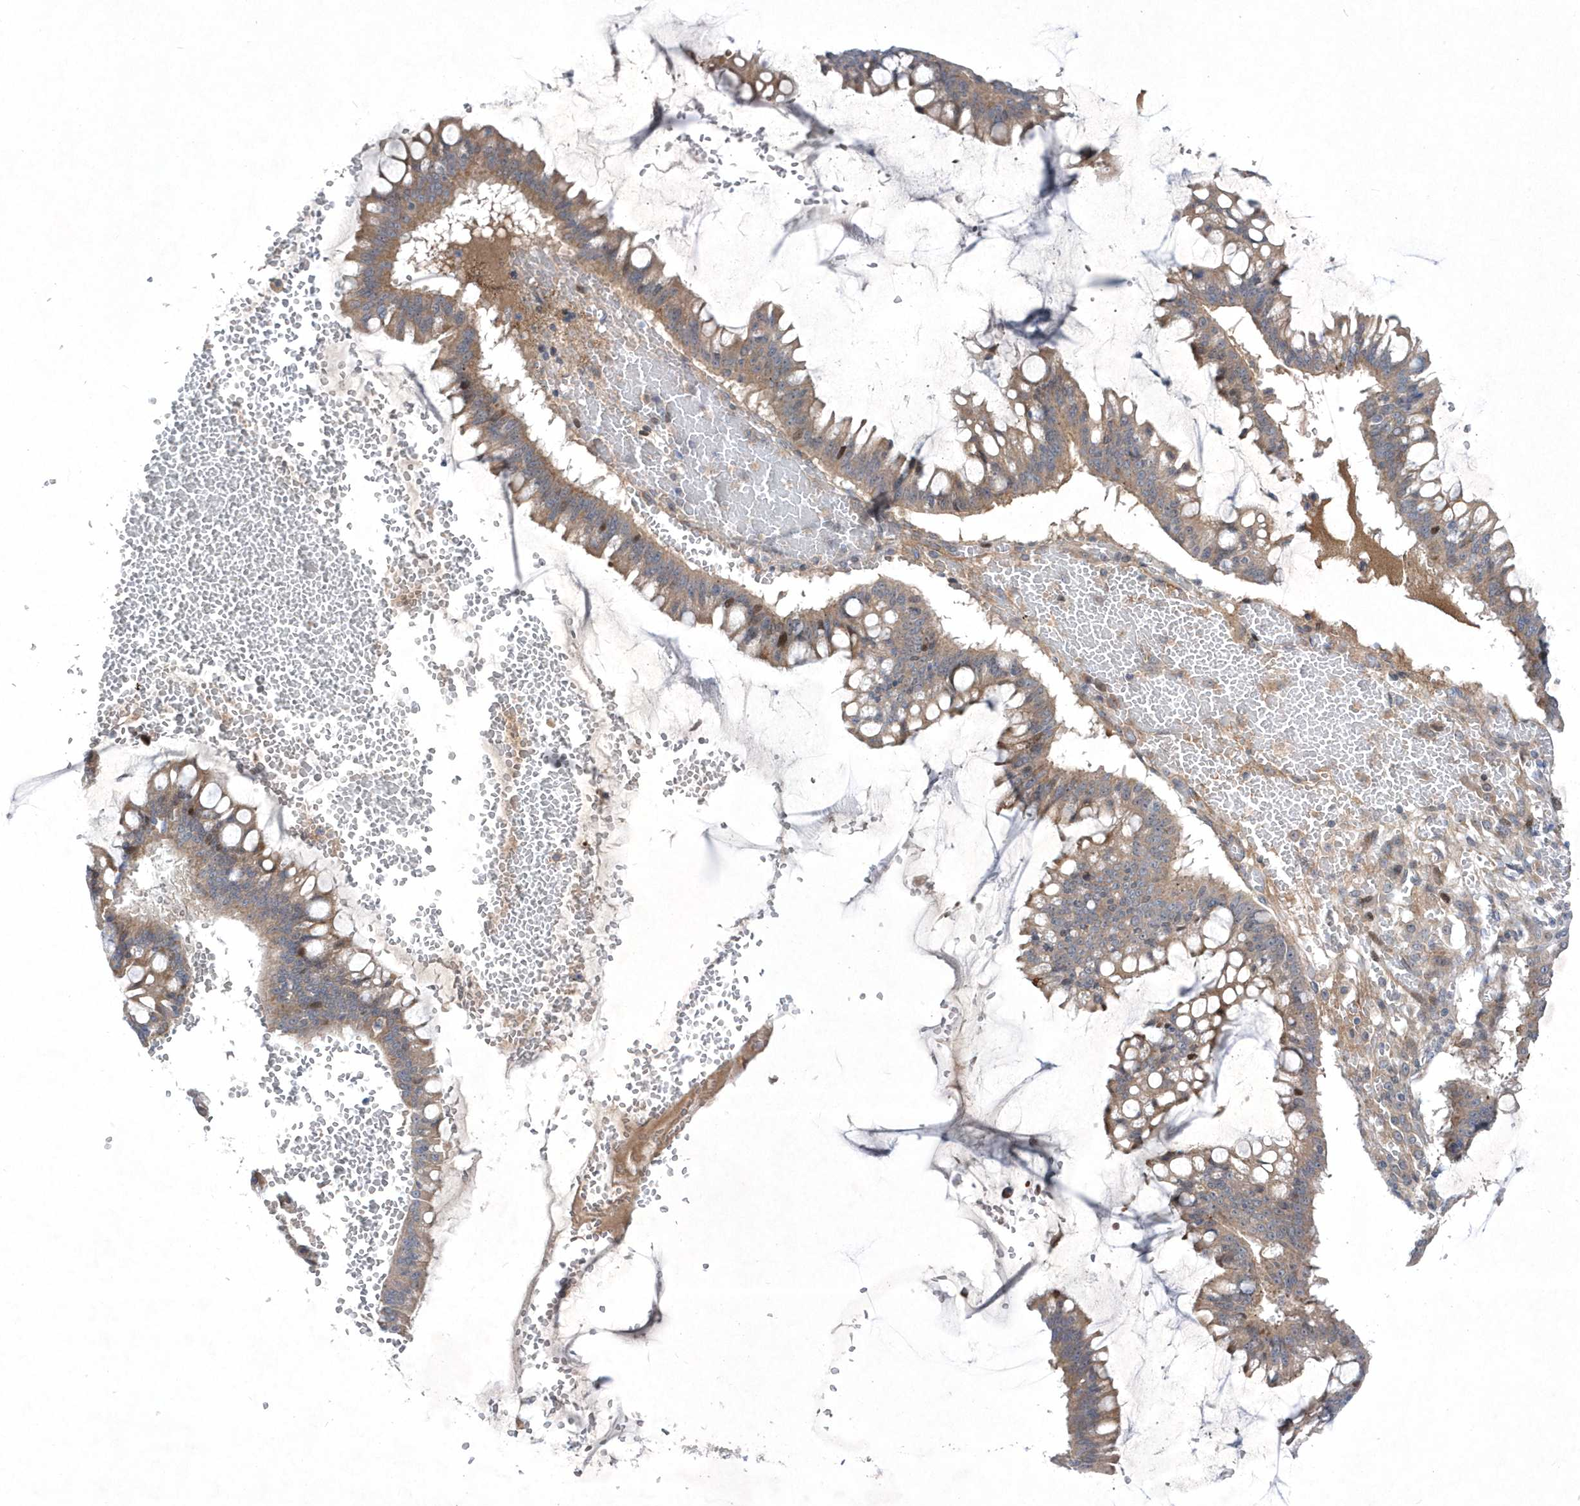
{"staining": {"intensity": "moderate", "quantity": ">75%", "location": "cytoplasmic/membranous"}, "tissue": "ovarian cancer", "cell_type": "Tumor cells", "image_type": "cancer", "snomed": [{"axis": "morphology", "description": "Cystadenocarcinoma, mucinous, NOS"}, {"axis": "topography", "description": "Ovary"}], "caption": "This is an image of immunohistochemistry (IHC) staining of mucinous cystadenocarcinoma (ovarian), which shows moderate staining in the cytoplasmic/membranous of tumor cells.", "gene": "DSPP", "patient": {"sex": "female", "age": 73}}